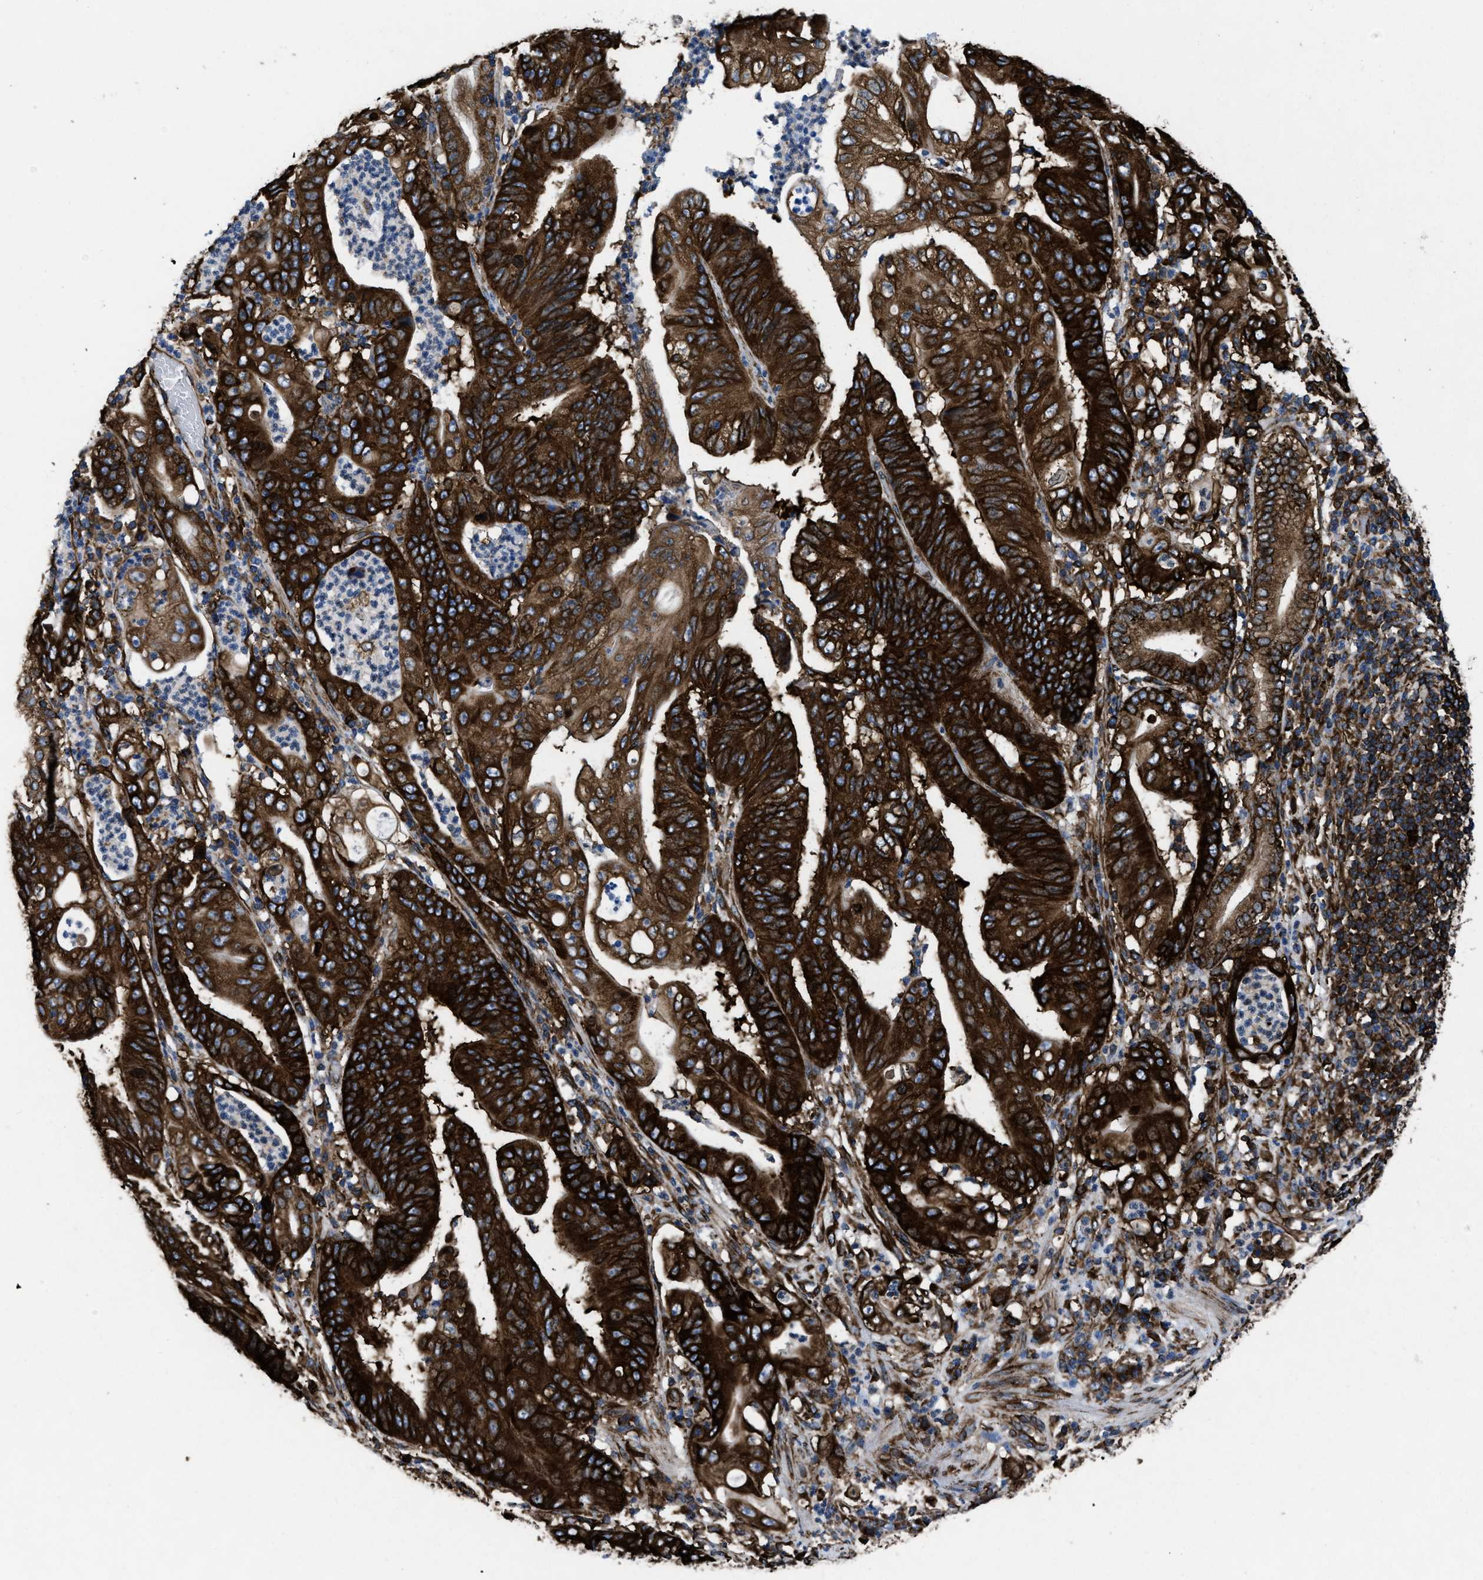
{"staining": {"intensity": "strong", "quantity": ">75%", "location": "cytoplasmic/membranous"}, "tissue": "stomach cancer", "cell_type": "Tumor cells", "image_type": "cancer", "snomed": [{"axis": "morphology", "description": "Adenocarcinoma, NOS"}, {"axis": "topography", "description": "Stomach"}], "caption": "IHC of adenocarcinoma (stomach) demonstrates high levels of strong cytoplasmic/membranous staining in approximately >75% of tumor cells.", "gene": "CAPRIN1", "patient": {"sex": "female", "age": 73}}